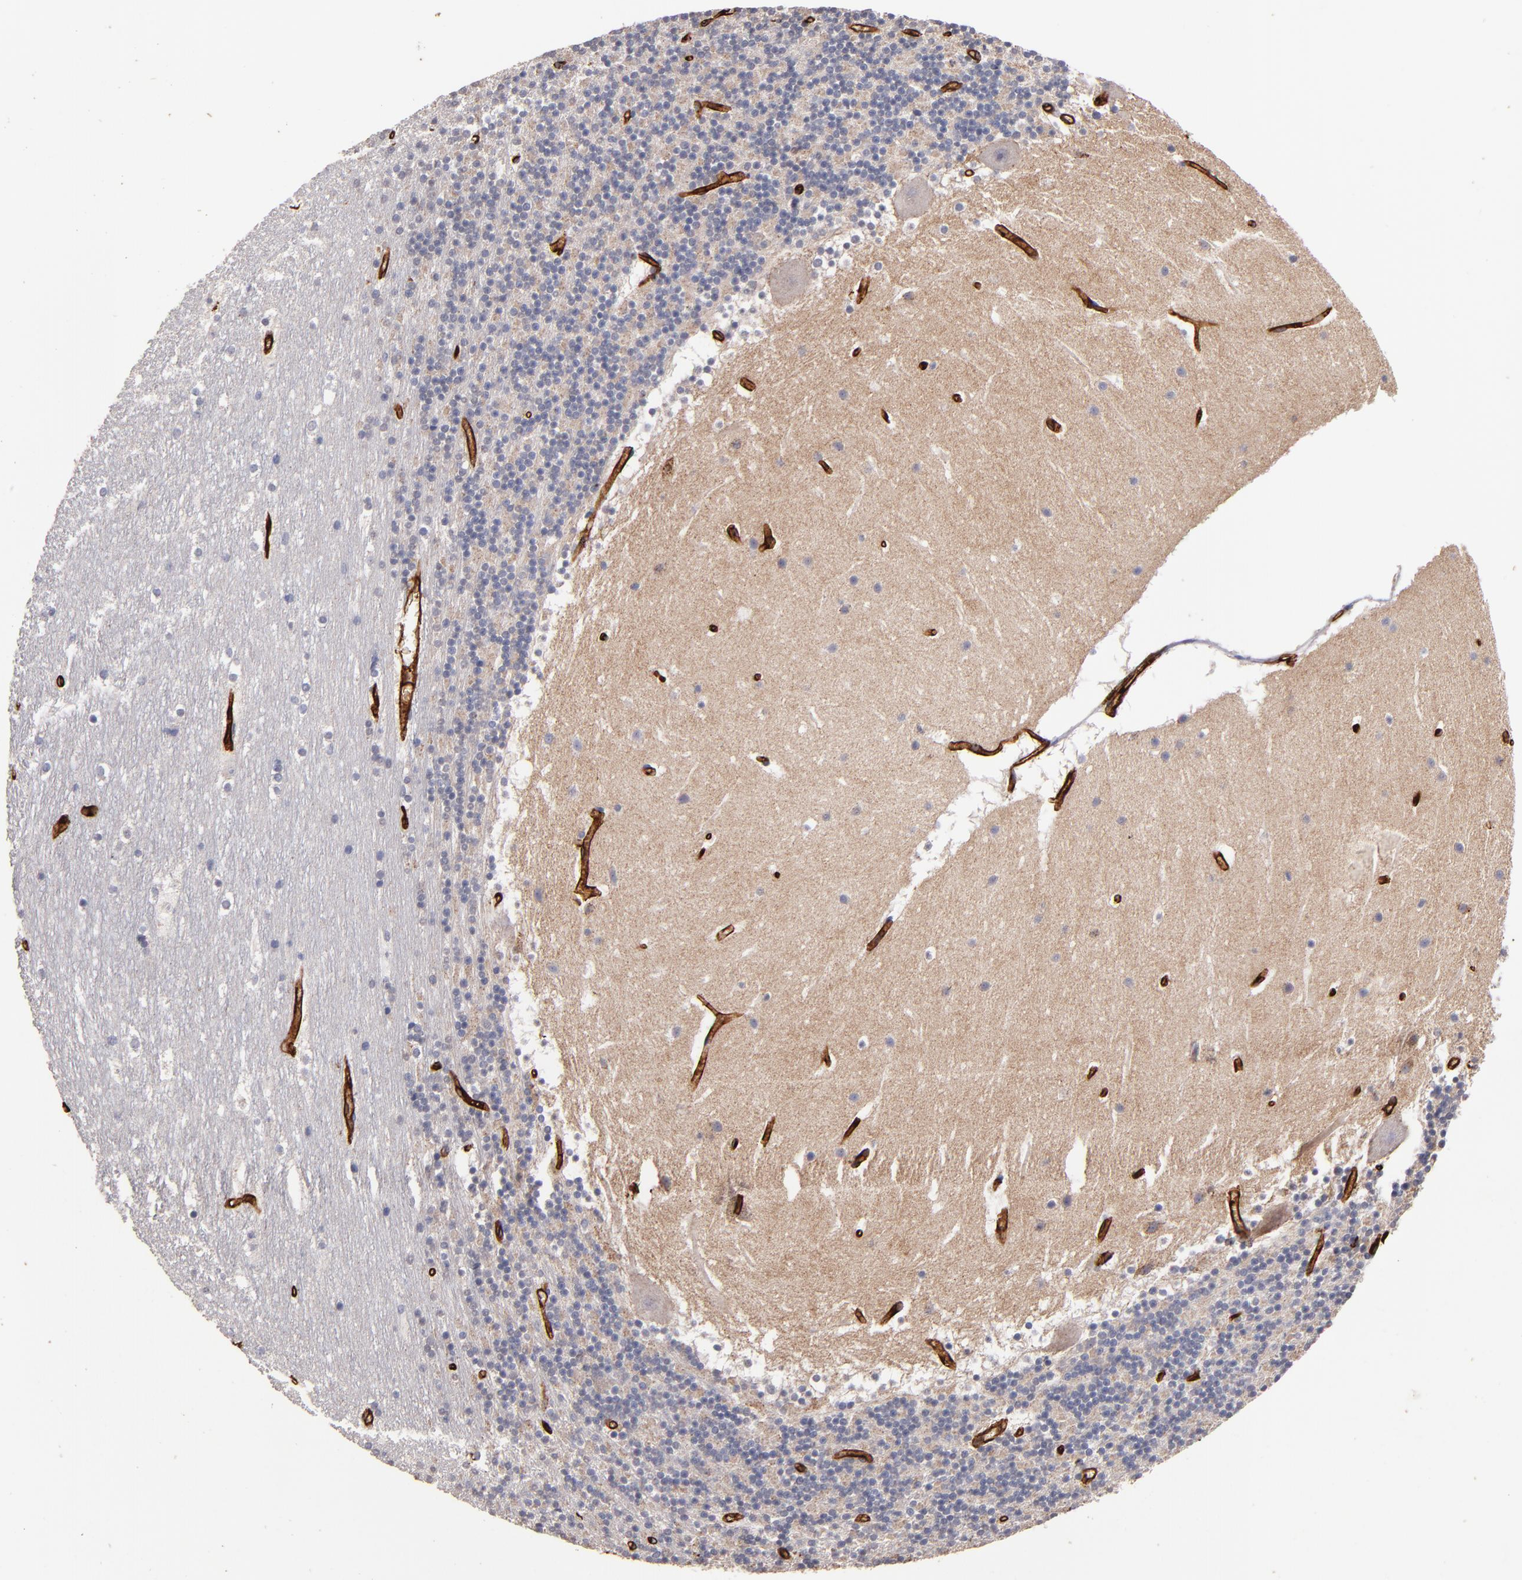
{"staining": {"intensity": "negative", "quantity": "none", "location": "none"}, "tissue": "cerebellum", "cell_type": "Cells in granular layer", "image_type": "normal", "snomed": [{"axis": "morphology", "description": "Normal tissue, NOS"}, {"axis": "topography", "description": "Cerebellum"}], "caption": "Protein analysis of unremarkable cerebellum reveals no significant positivity in cells in granular layer.", "gene": "CLDN5", "patient": {"sex": "male", "age": 45}}